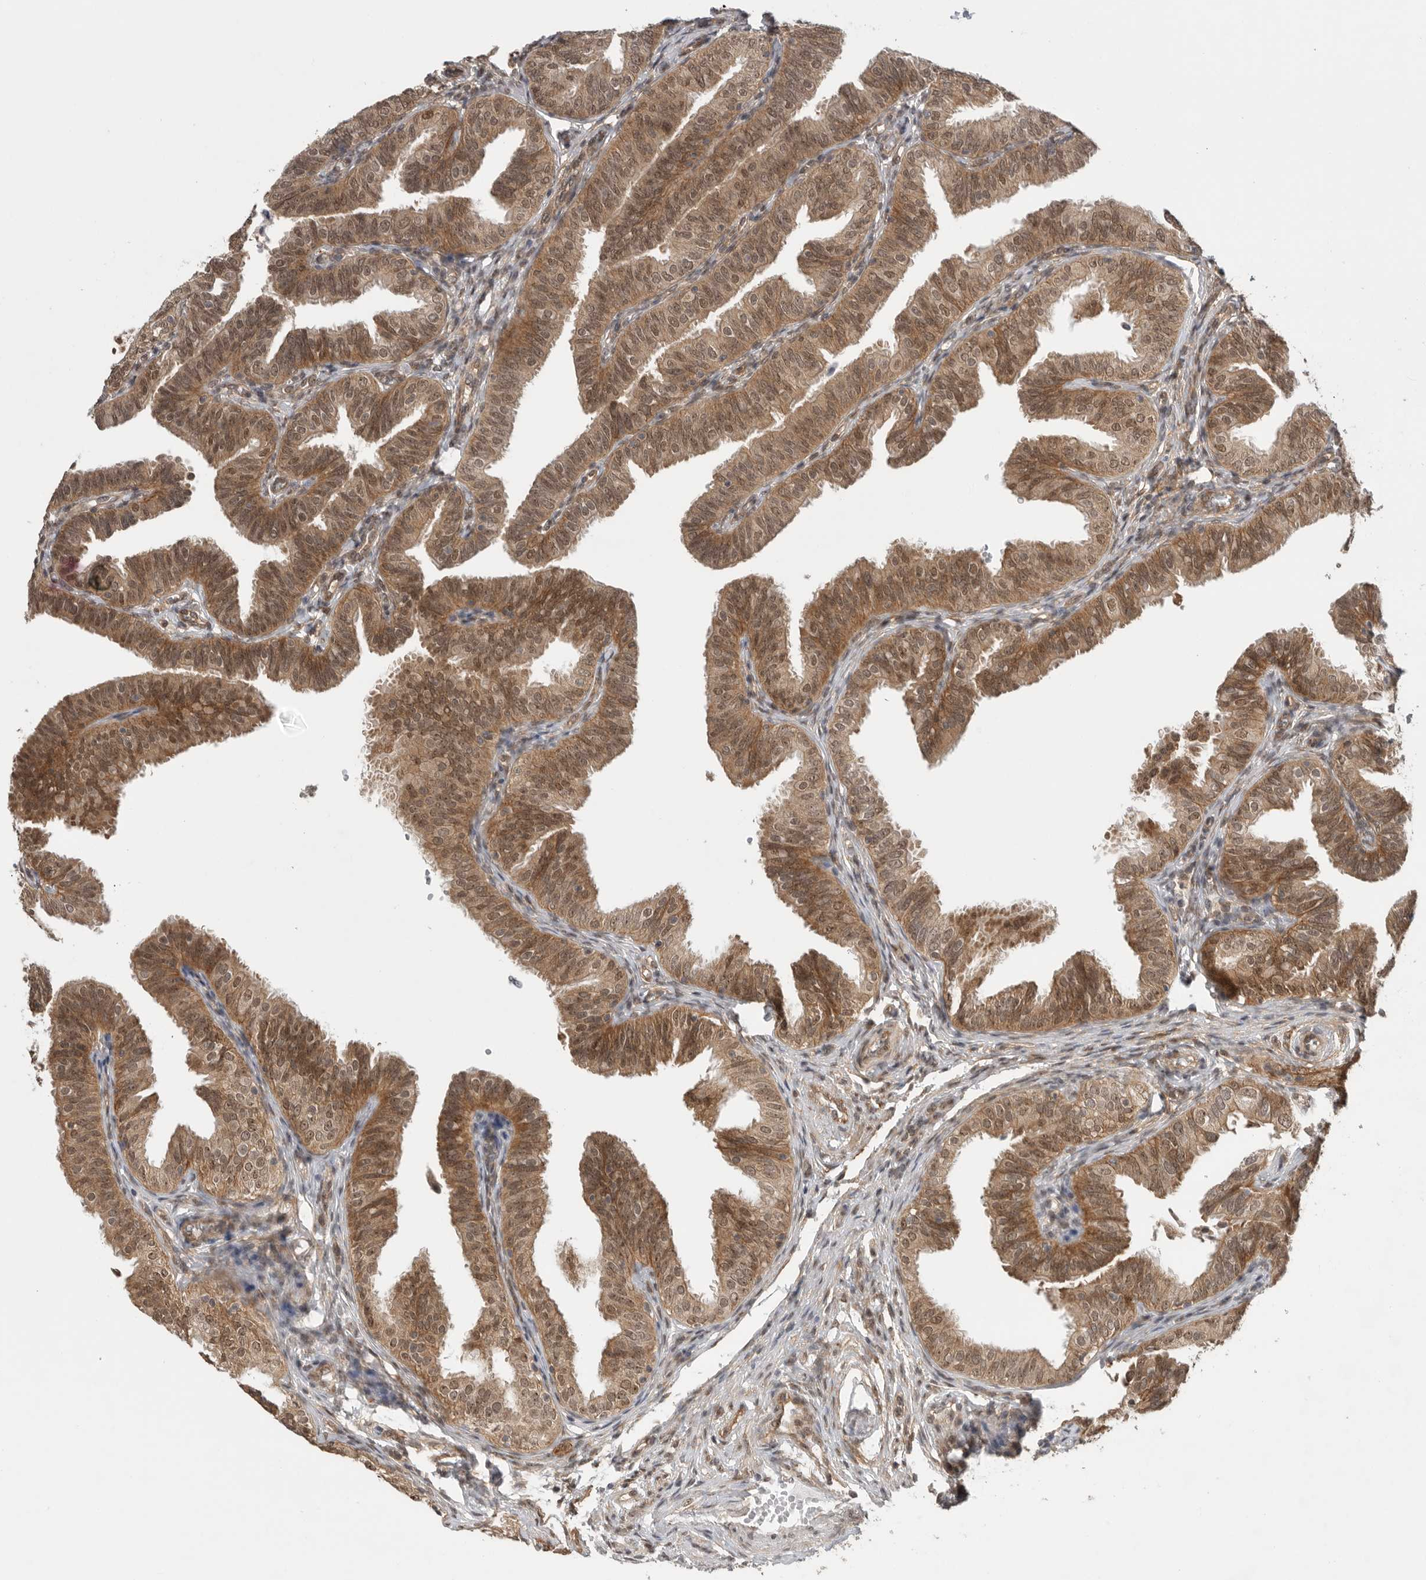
{"staining": {"intensity": "moderate", "quantity": ">75%", "location": "cytoplasmic/membranous,nuclear"}, "tissue": "fallopian tube", "cell_type": "Glandular cells", "image_type": "normal", "snomed": [{"axis": "morphology", "description": "Normal tissue, NOS"}, {"axis": "topography", "description": "Fallopian tube"}], "caption": "This image demonstrates immunohistochemistry staining of normal fallopian tube, with medium moderate cytoplasmic/membranous,nuclear positivity in approximately >75% of glandular cells.", "gene": "VPS50", "patient": {"sex": "female", "age": 35}}